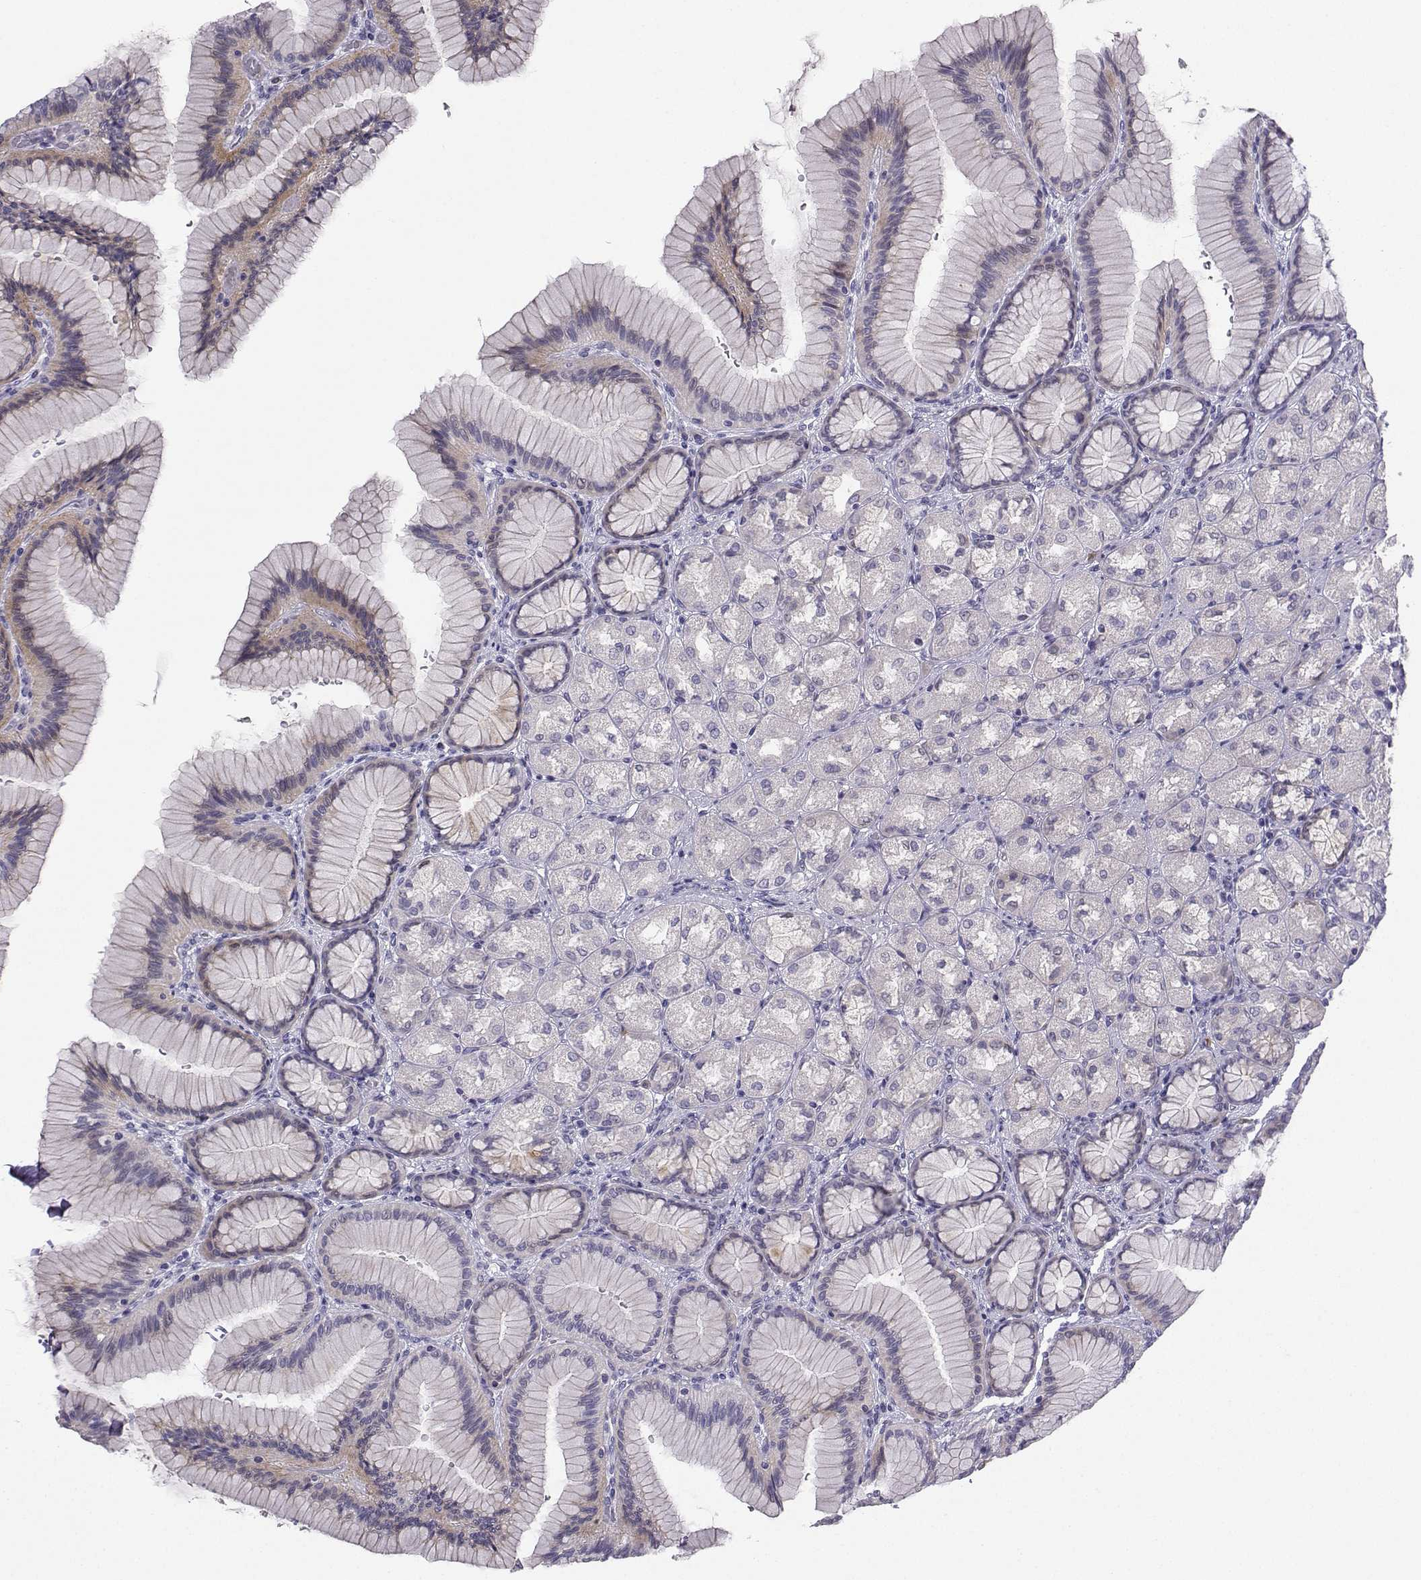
{"staining": {"intensity": "negative", "quantity": "none", "location": "none"}, "tissue": "stomach", "cell_type": "Glandular cells", "image_type": "normal", "snomed": [{"axis": "morphology", "description": "Normal tissue, NOS"}, {"axis": "morphology", "description": "Adenocarcinoma, NOS"}, {"axis": "morphology", "description": "Adenocarcinoma, High grade"}, {"axis": "topography", "description": "Stomach, upper"}, {"axis": "topography", "description": "Stomach"}], "caption": "An image of human stomach is negative for staining in glandular cells.", "gene": "CALY", "patient": {"sex": "female", "age": 65}}